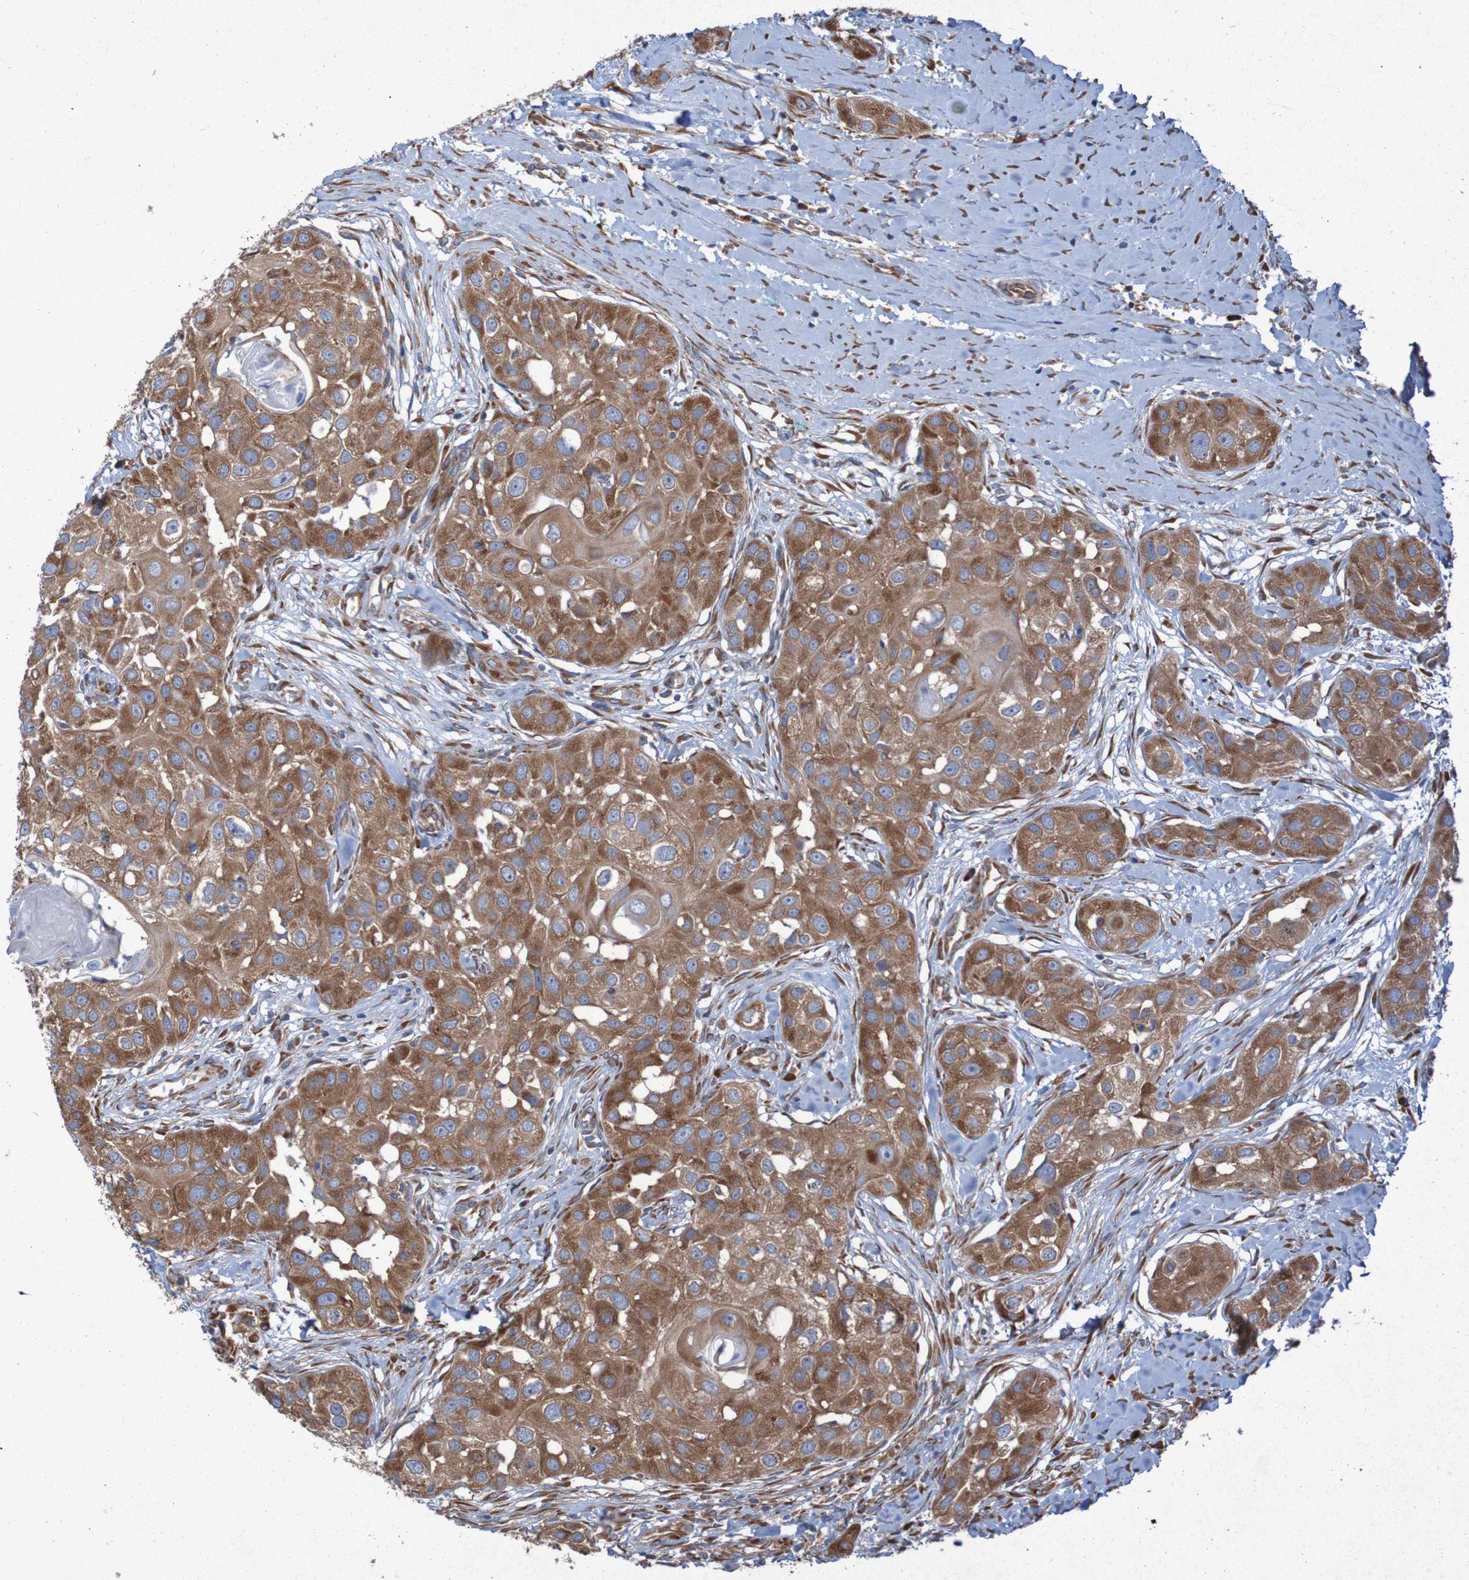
{"staining": {"intensity": "strong", "quantity": ">75%", "location": "cytoplasmic/membranous"}, "tissue": "head and neck cancer", "cell_type": "Tumor cells", "image_type": "cancer", "snomed": [{"axis": "morphology", "description": "Normal tissue, NOS"}, {"axis": "morphology", "description": "Squamous cell carcinoma, NOS"}, {"axis": "topography", "description": "Skeletal muscle"}, {"axis": "topography", "description": "Head-Neck"}], "caption": "The photomicrograph shows a brown stain indicating the presence of a protein in the cytoplasmic/membranous of tumor cells in squamous cell carcinoma (head and neck).", "gene": "RPL10", "patient": {"sex": "male", "age": 51}}